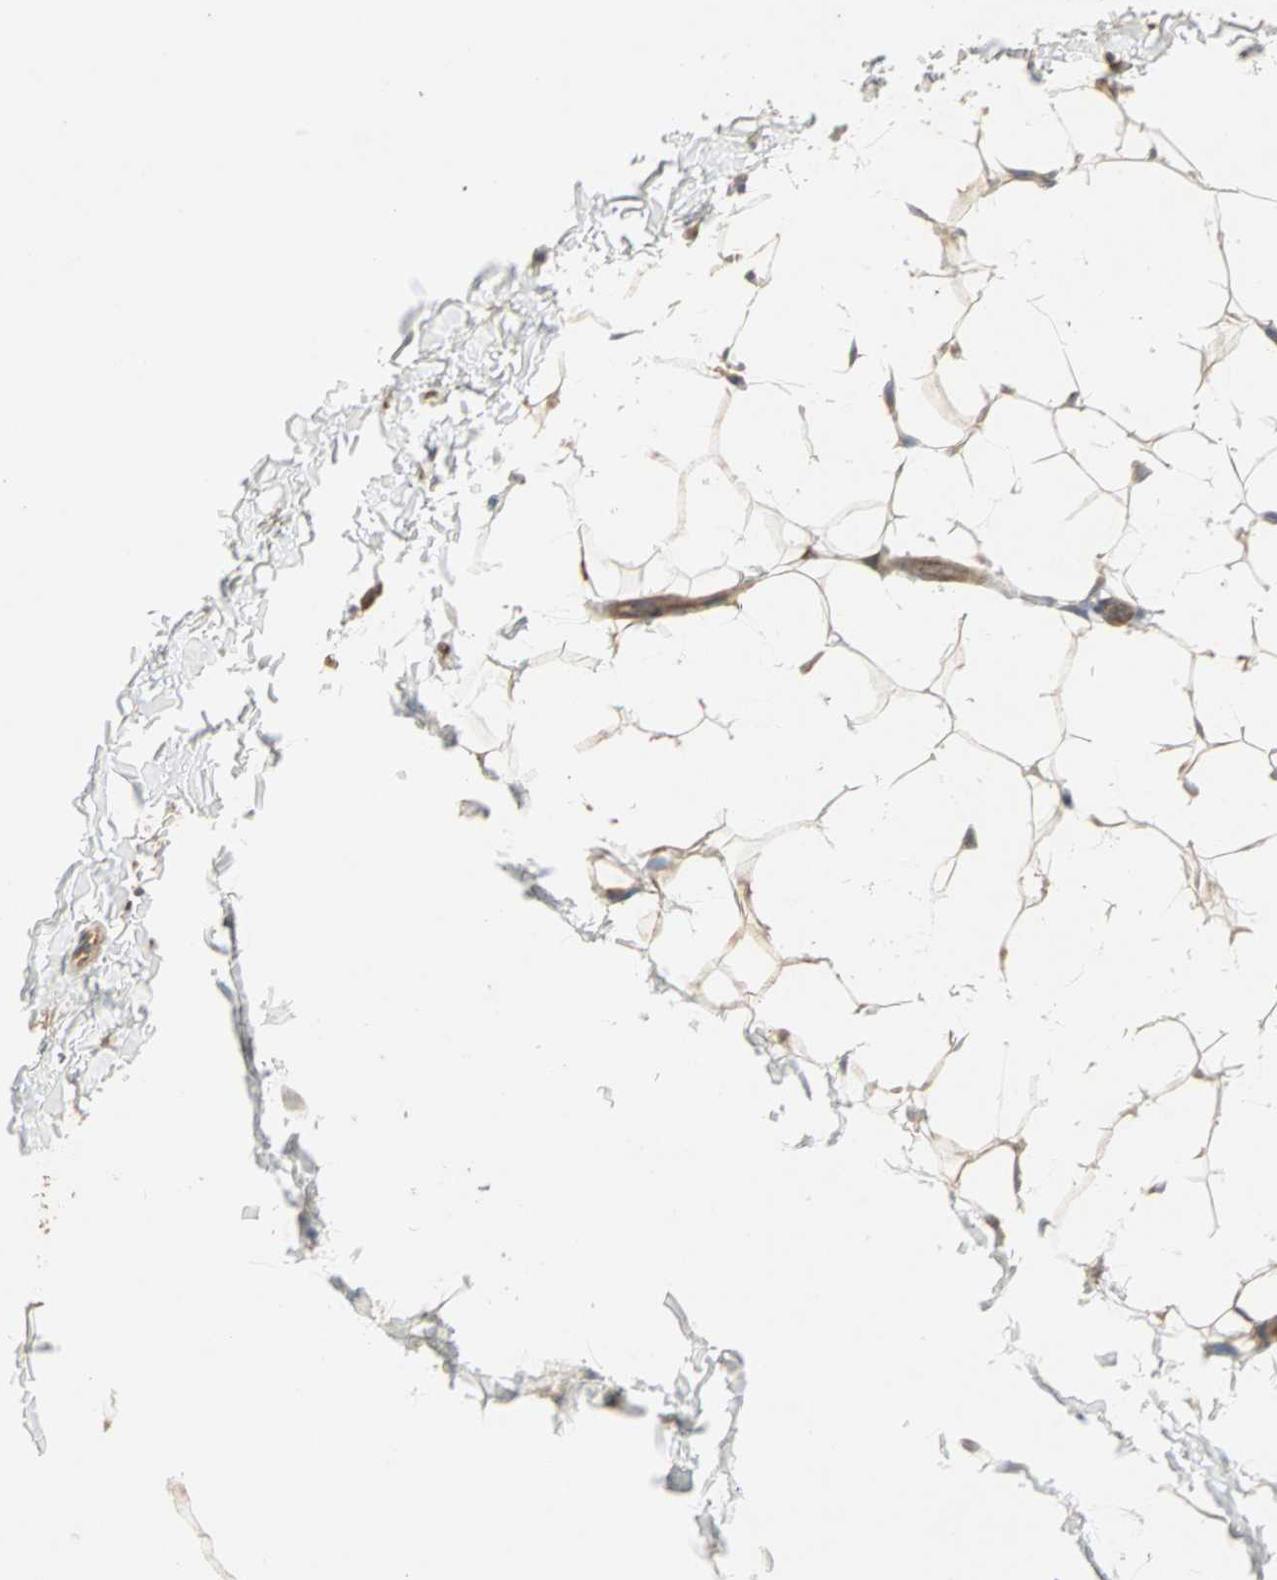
{"staining": {"intensity": "weak", "quantity": "25%-75%", "location": "cytoplasmic/membranous"}, "tissue": "adipose tissue", "cell_type": "Adipocytes", "image_type": "normal", "snomed": [{"axis": "morphology", "description": "Normal tissue, NOS"}, {"axis": "topography", "description": "Soft tissue"}], "caption": "Normal adipose tissue demonstrates weak cytoplasmic/membranous staining in about 25%-75% of adipocytes The staining was performed using DAB to visualize the protein expression in brown, while the nuclei were stained in blue with hematoxylin (Magnification: 20x)..", "gene": "GNAI2", "patient": {"sex": "male", "age": 26}}